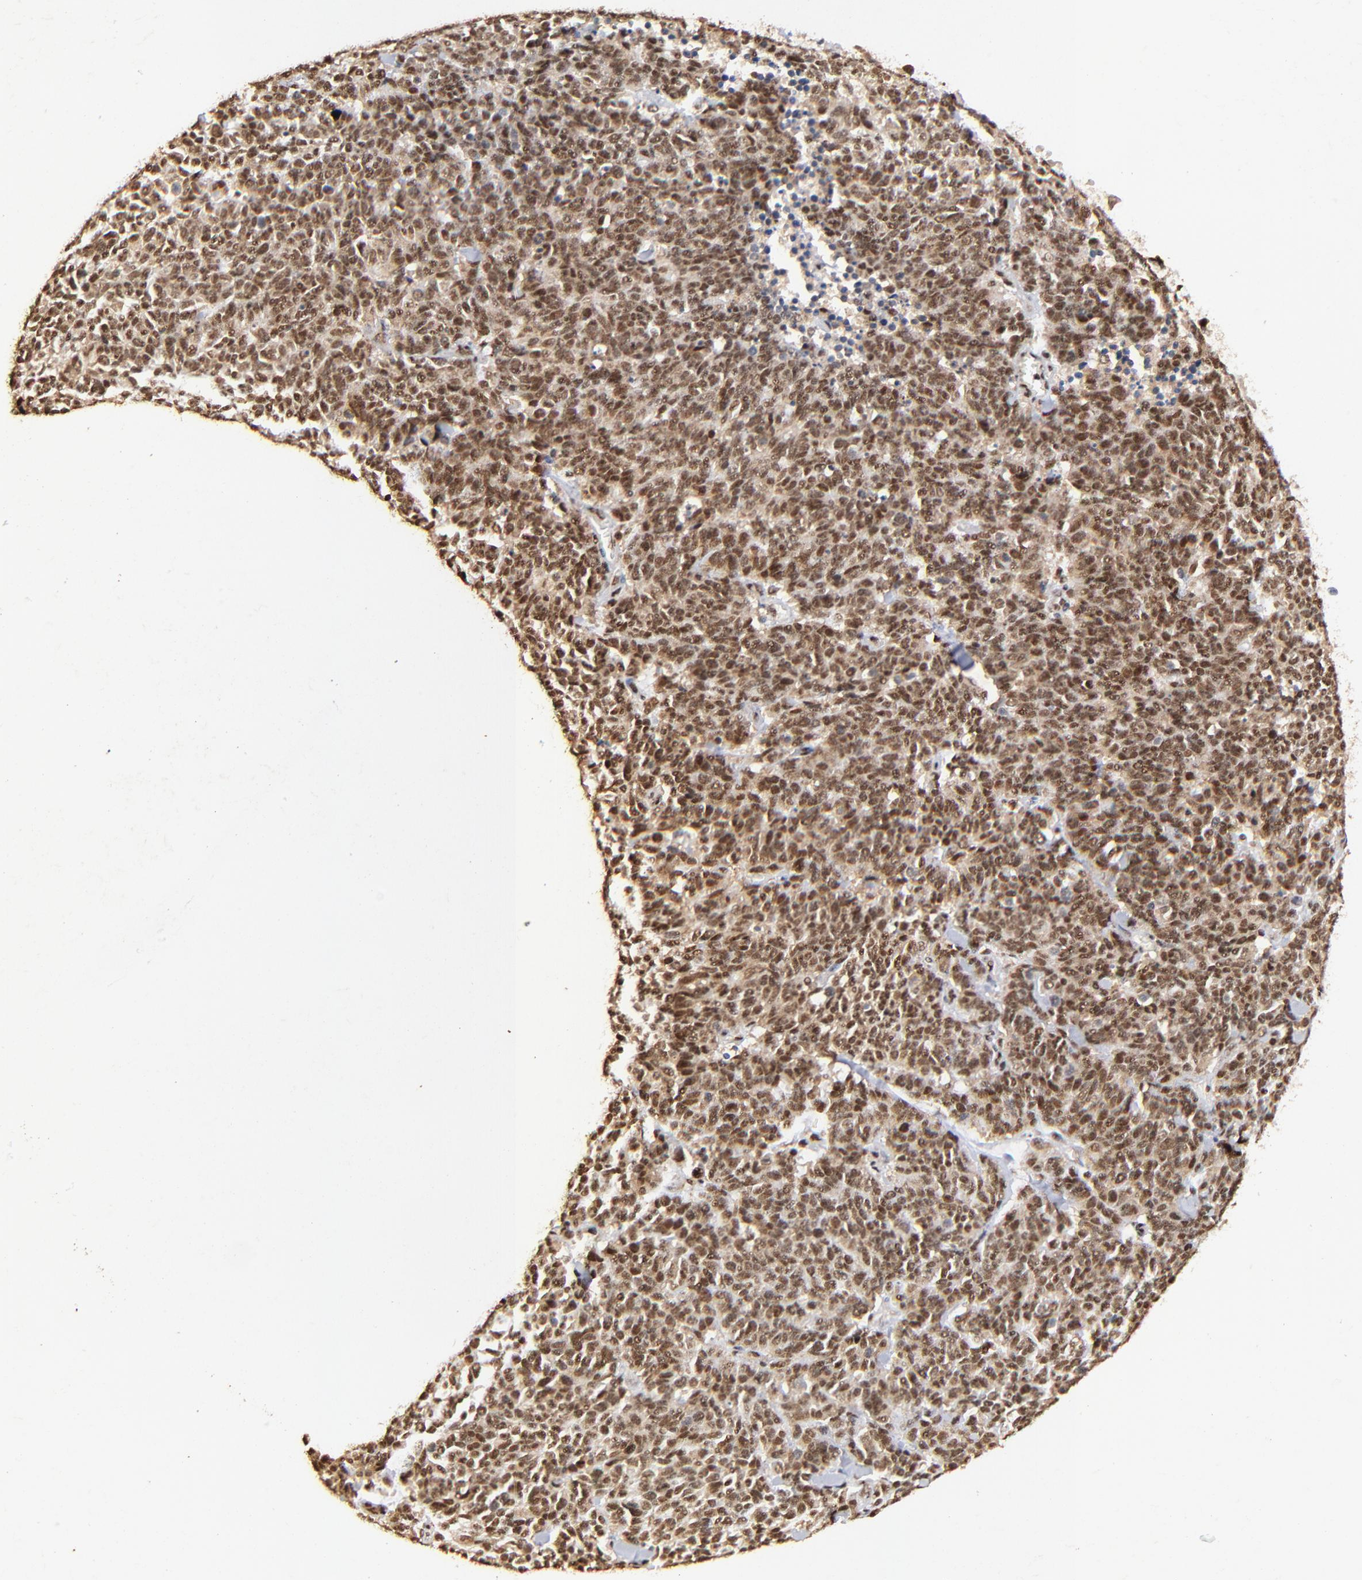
{"staining": {"intensity": "moderate", "quantity": ">75%", "location": "cytoplasmic/membranous,nuclear"}, "tissue": "lung cancer", "cell_type": "Tumor cells", "image_type": "cancer", "snomed": [{"axis": "morphology", "description": "Neoplasm, malignant, NOS"}, {"axis": "topography", "description": "Lung"}], "caption": "A histopathology image of human neoplasm (malignant) (lung) stained for a protein demonstrates moderate cytoplasmic/membranous and nuclear brown staining in tumor cells.", "gene": "MED12", "patient": {"sex": "female", "age": 58}}